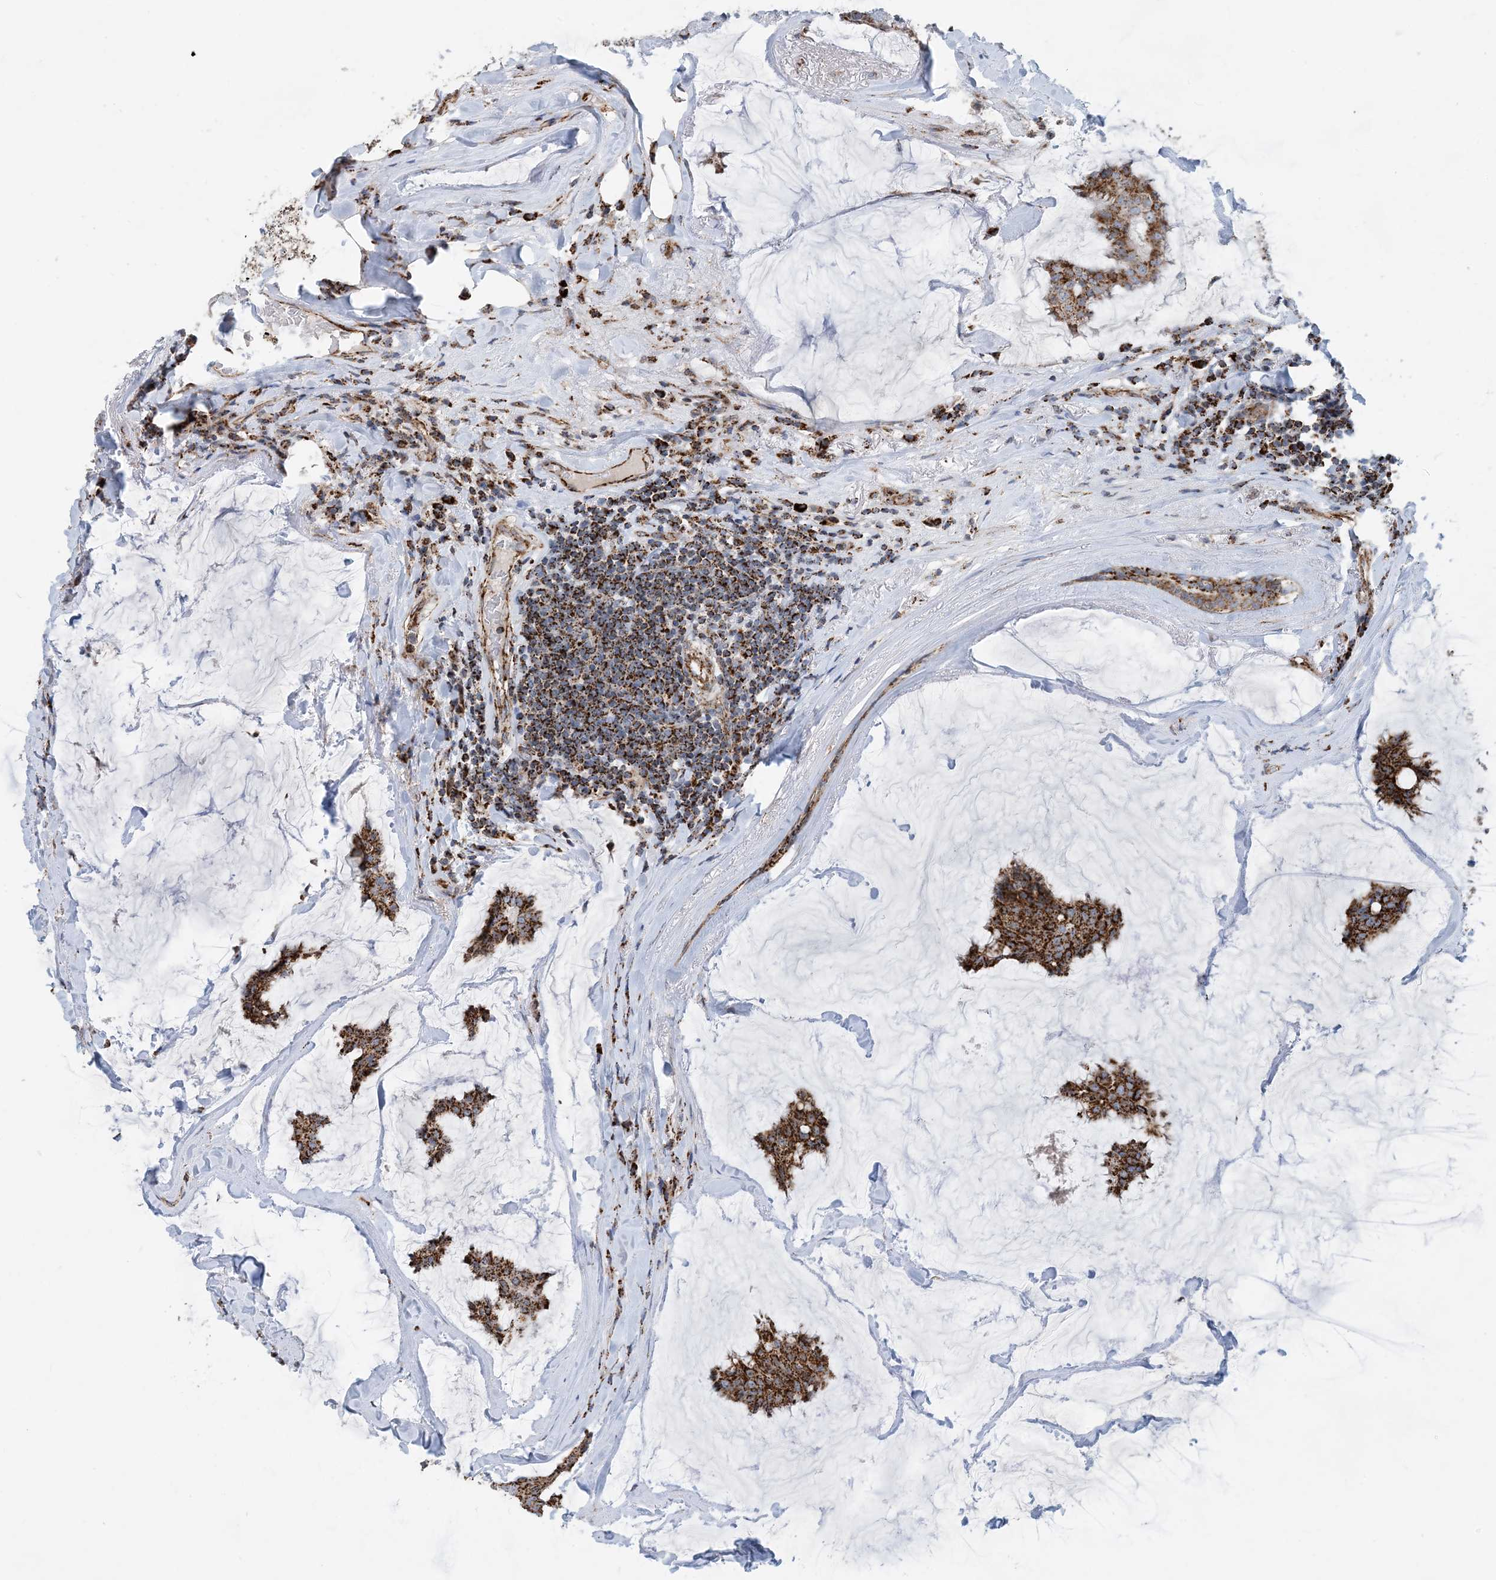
{"staining": {"intensity": "strong", "quantity": ">75%", "location": "cytoplasmic/membranous"}, "tissue": "breast cancer", "cell_type": "Tumor cells", "image_type": "cancer", "snomed": [{"axis": "morphology", "description": "Duct carcinoma"}, {"axis": "topography", "description": "Breast"}], "caption": "Immunohistochemistry histopathology image of human breast cancer (infiltrating ductal carcinoma) stained for a protein (brown), which exhibits high levels of strong cytoplasmic/membranous staining in approximately >75% of tumor cells.", "gene": "PCDHGA1", "patient": {"sex": "female", "age": 93}}